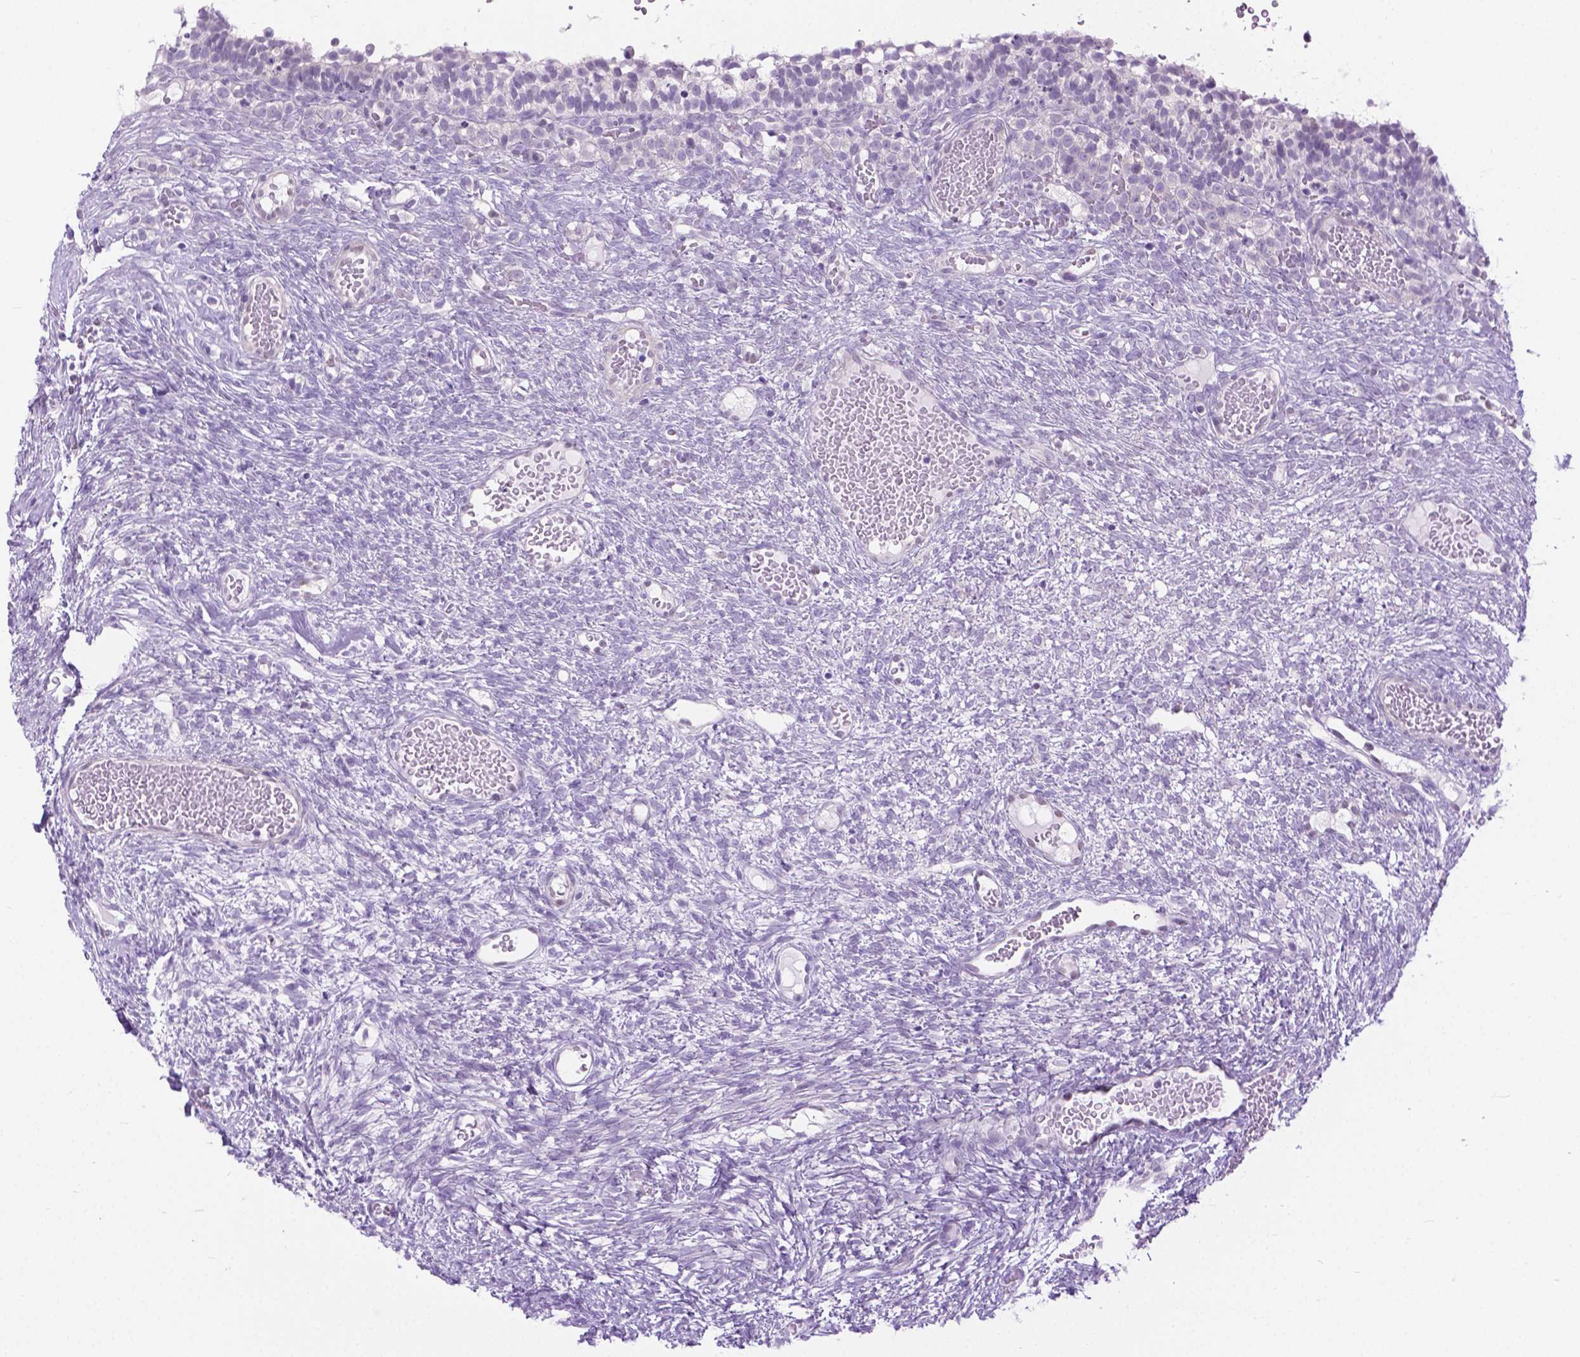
{"staining": {"intensity": "negative", "quantity": "none", "location": "none"}, "tissue": "ovary", "cell_type": "Follicle cells", "image_type": "normal", "snomed": [{"axis": "morphology", "description": "Normal tissue, NOS"}, {"axis": "topography", "description": "Ovary"}], "caption": "DAB immunohistochemical staining of unremarkable ovary exhibits no significant staining in follicle cells.", "gene": "APCDD1L", "patient": {"sex": "female", "age": 34}}